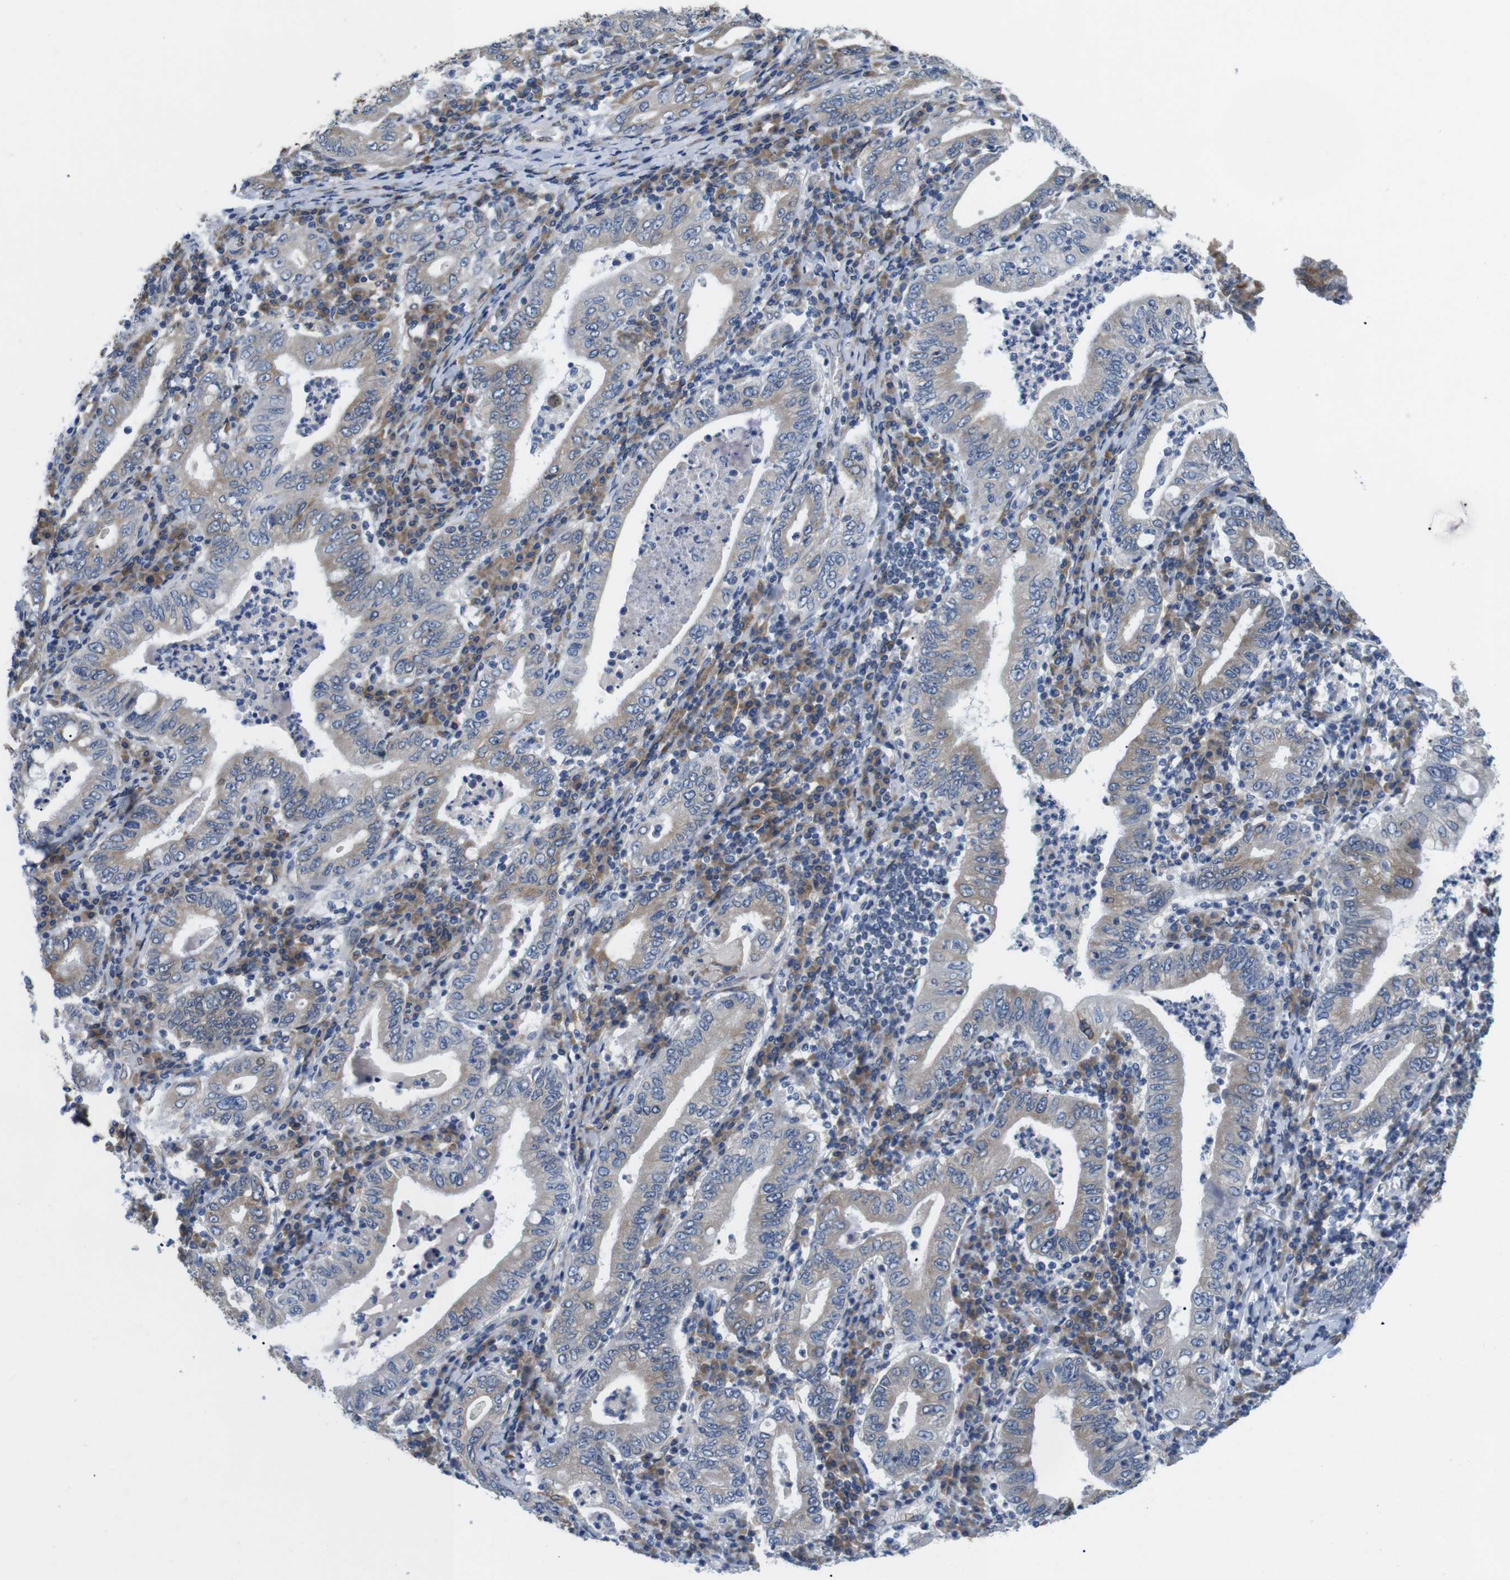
{"staining": {"intensity": "weak", "quantity": "<25%", "location": "cytoplasmic/membranous"}, "tissue": "stomach cancer", "cell_type": "Tumor cells", "image_type": "cancer", "snomed": [{"axis": "morphology", "description": "Normal tissue, NOS"}, {"axis": "morphology", "description": "Adenocarcinoma, NOS"}, {"axis": "topography", "description": "Esophagus"}, {"axis": "topography", "description": "Stomach, upper"}, {"axis": "topography", "description": "Peripheral nerve tissue"}], "caption": "The immunohistochemistry (IHC) photomicrograph has no significant positivity in tumor cells of adenocarcinoma (stomach) tissue. (Stains: DAB immunohistochemistry (IHC) with hematoxylin counter stain, Microscopy: brightfield microscopy at high magnification).", "gene": "HACD3", "patient": {"sex": "male", "age": 62}}